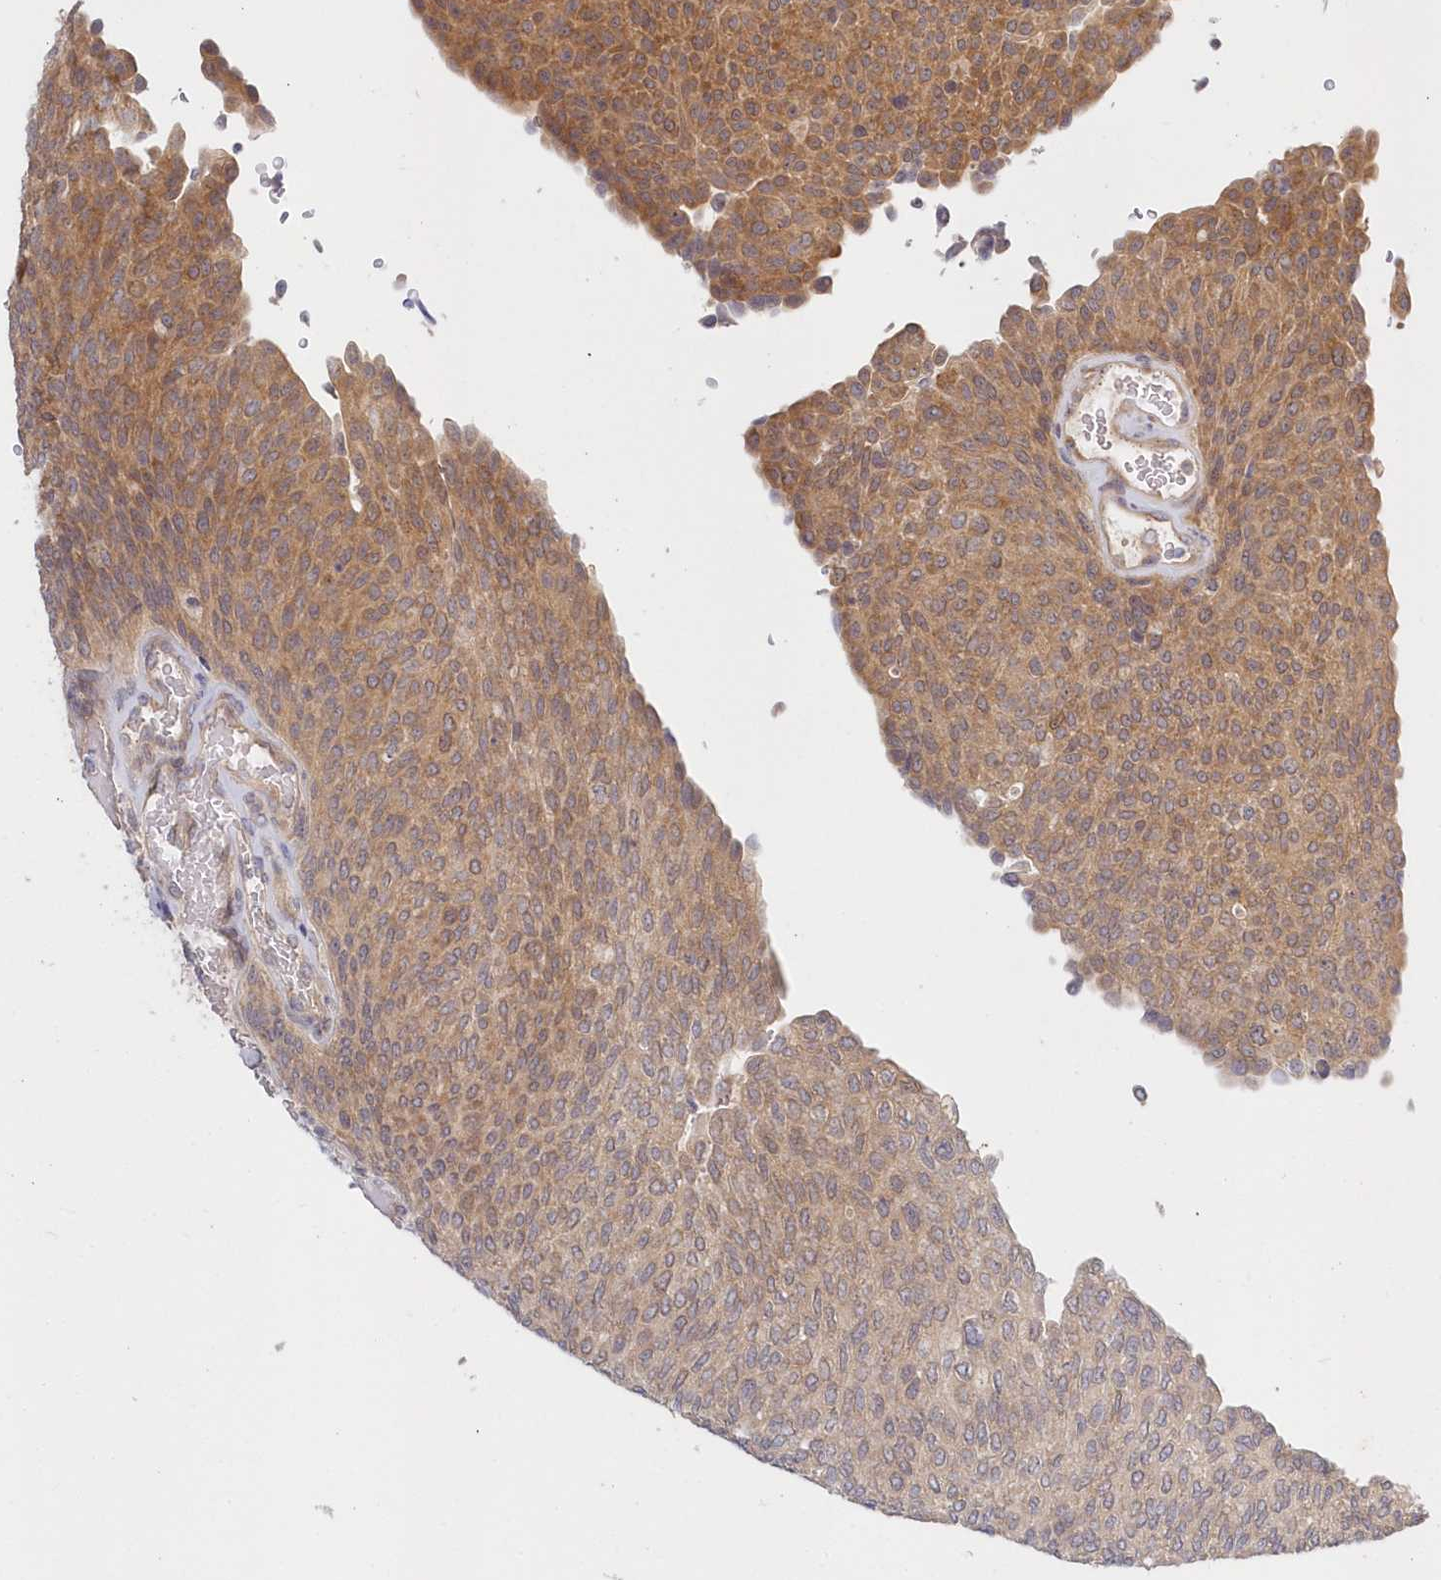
{"staining": {"intensity": "moderate", "quantity": "25%-75%", "location": "cytoplasmic/membranous"}, "tissue": "urothelial cancer", "cell_type": "Tumor cells", "image_type": "cancer", "snomed": [{"axis": "morphology", "description": "Urothelial carcinoma, Low grade"}, {"axis": "topography", "description": "Urinary bladder"}], "caption": "Brown immunohistochemical staining in urothelial cancer exhibits moderate cytoplasmic/membranous positivity in about 25%-75% of tumor cells. (Brightfield microscopy of DAB IHC at high magnification).", "gene": "KATNA1", "patient": {"sex": "female", "age": 79}}